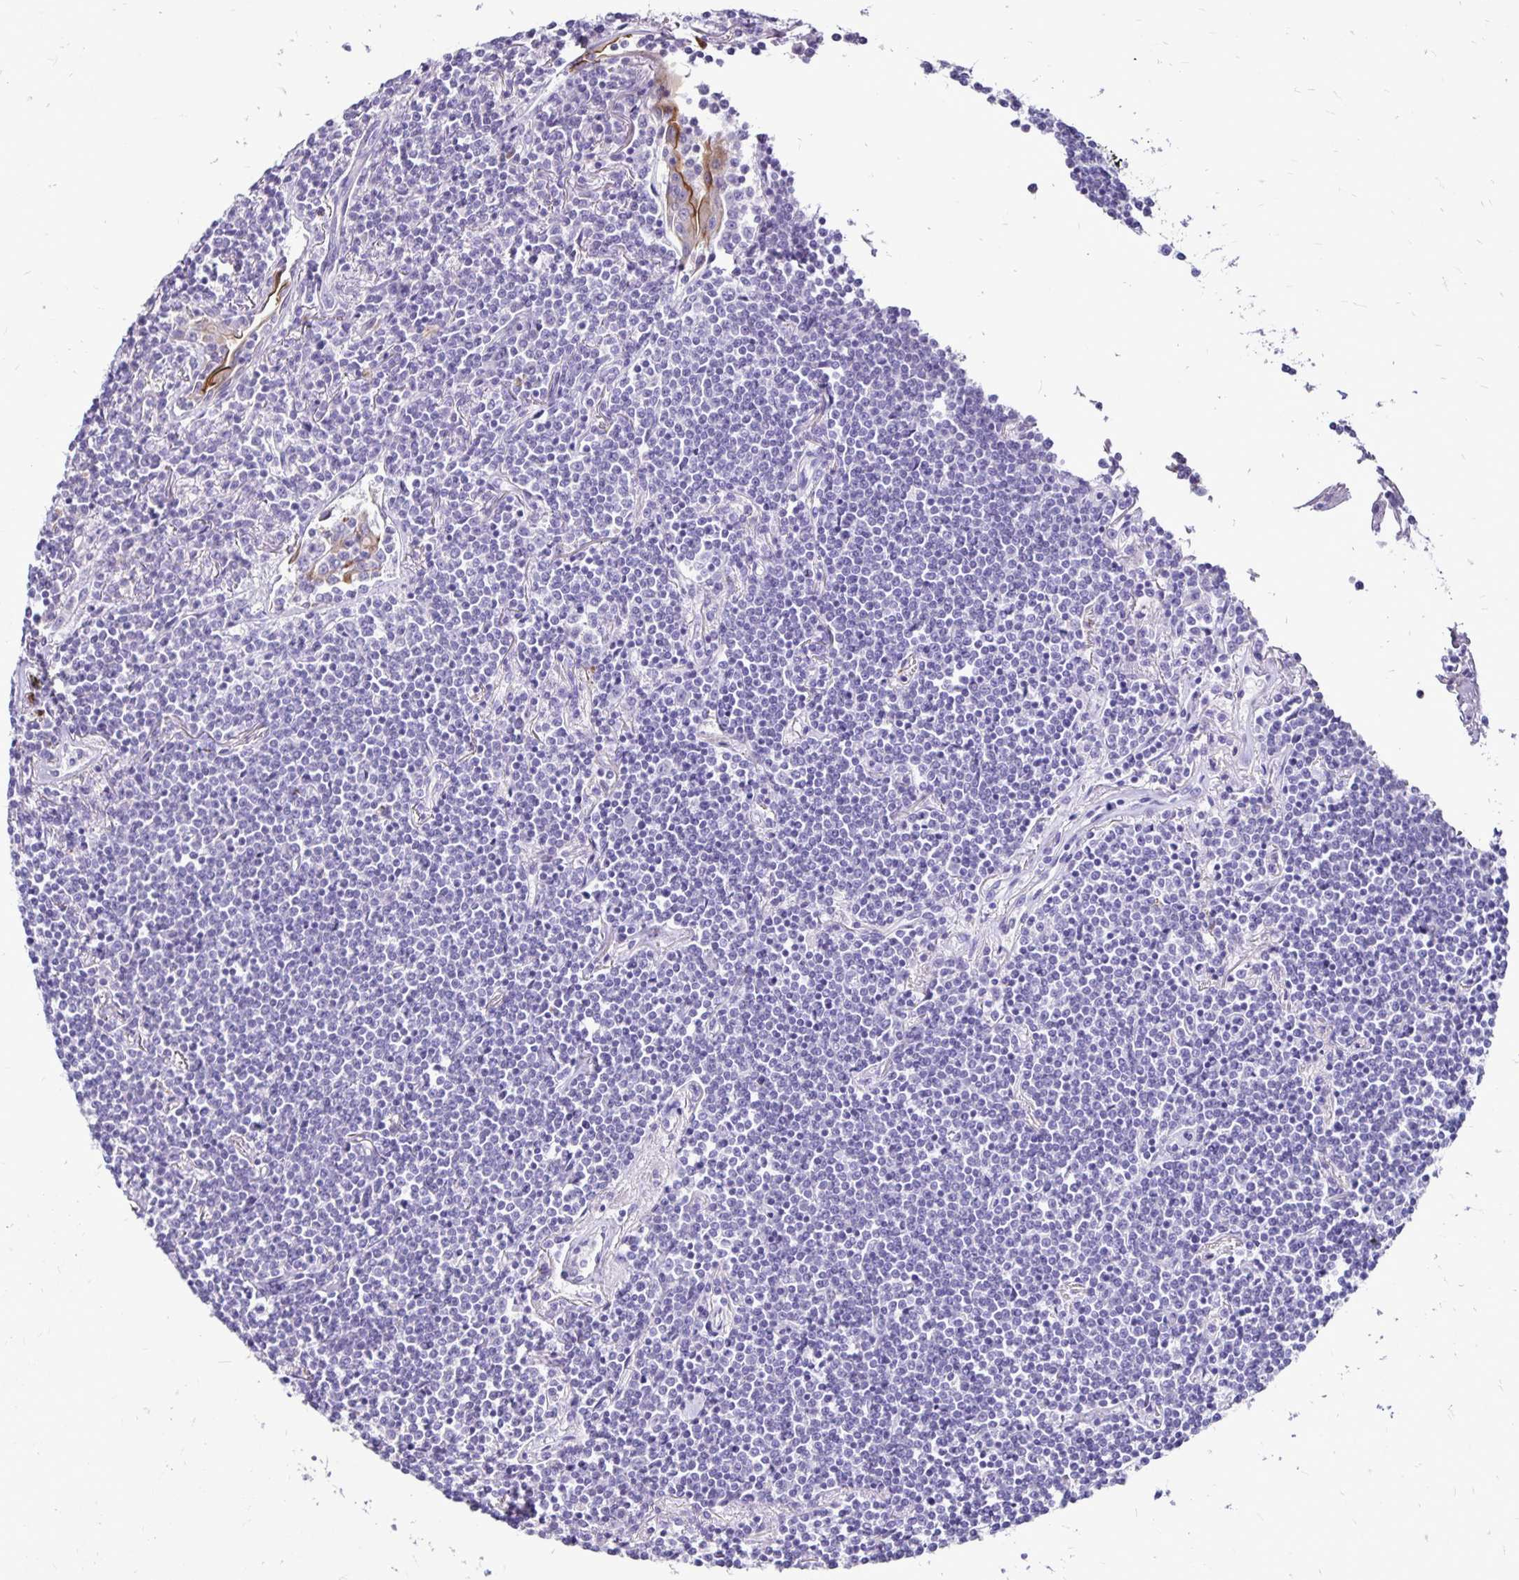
{"staining": {"intensity": "negative", "quantity": "none", "location": "none"}, "tissue": "lymphoma", "cell_type": "Tumor cells", "image_type": "cancer", "snomed": [{"axis": "morphology", "description": "Malignant lymphoma, non-Hodgkin's type, Low grade"}, {"axis": "topography", "description": "Lung"}], "caption": "The immunohistochemistry (IHC) photomicrograph has no significant staining in tumor cells of lymphoma tissue.", "gene": "EVPL", "patient": {"sex": "female", "age": 71}}